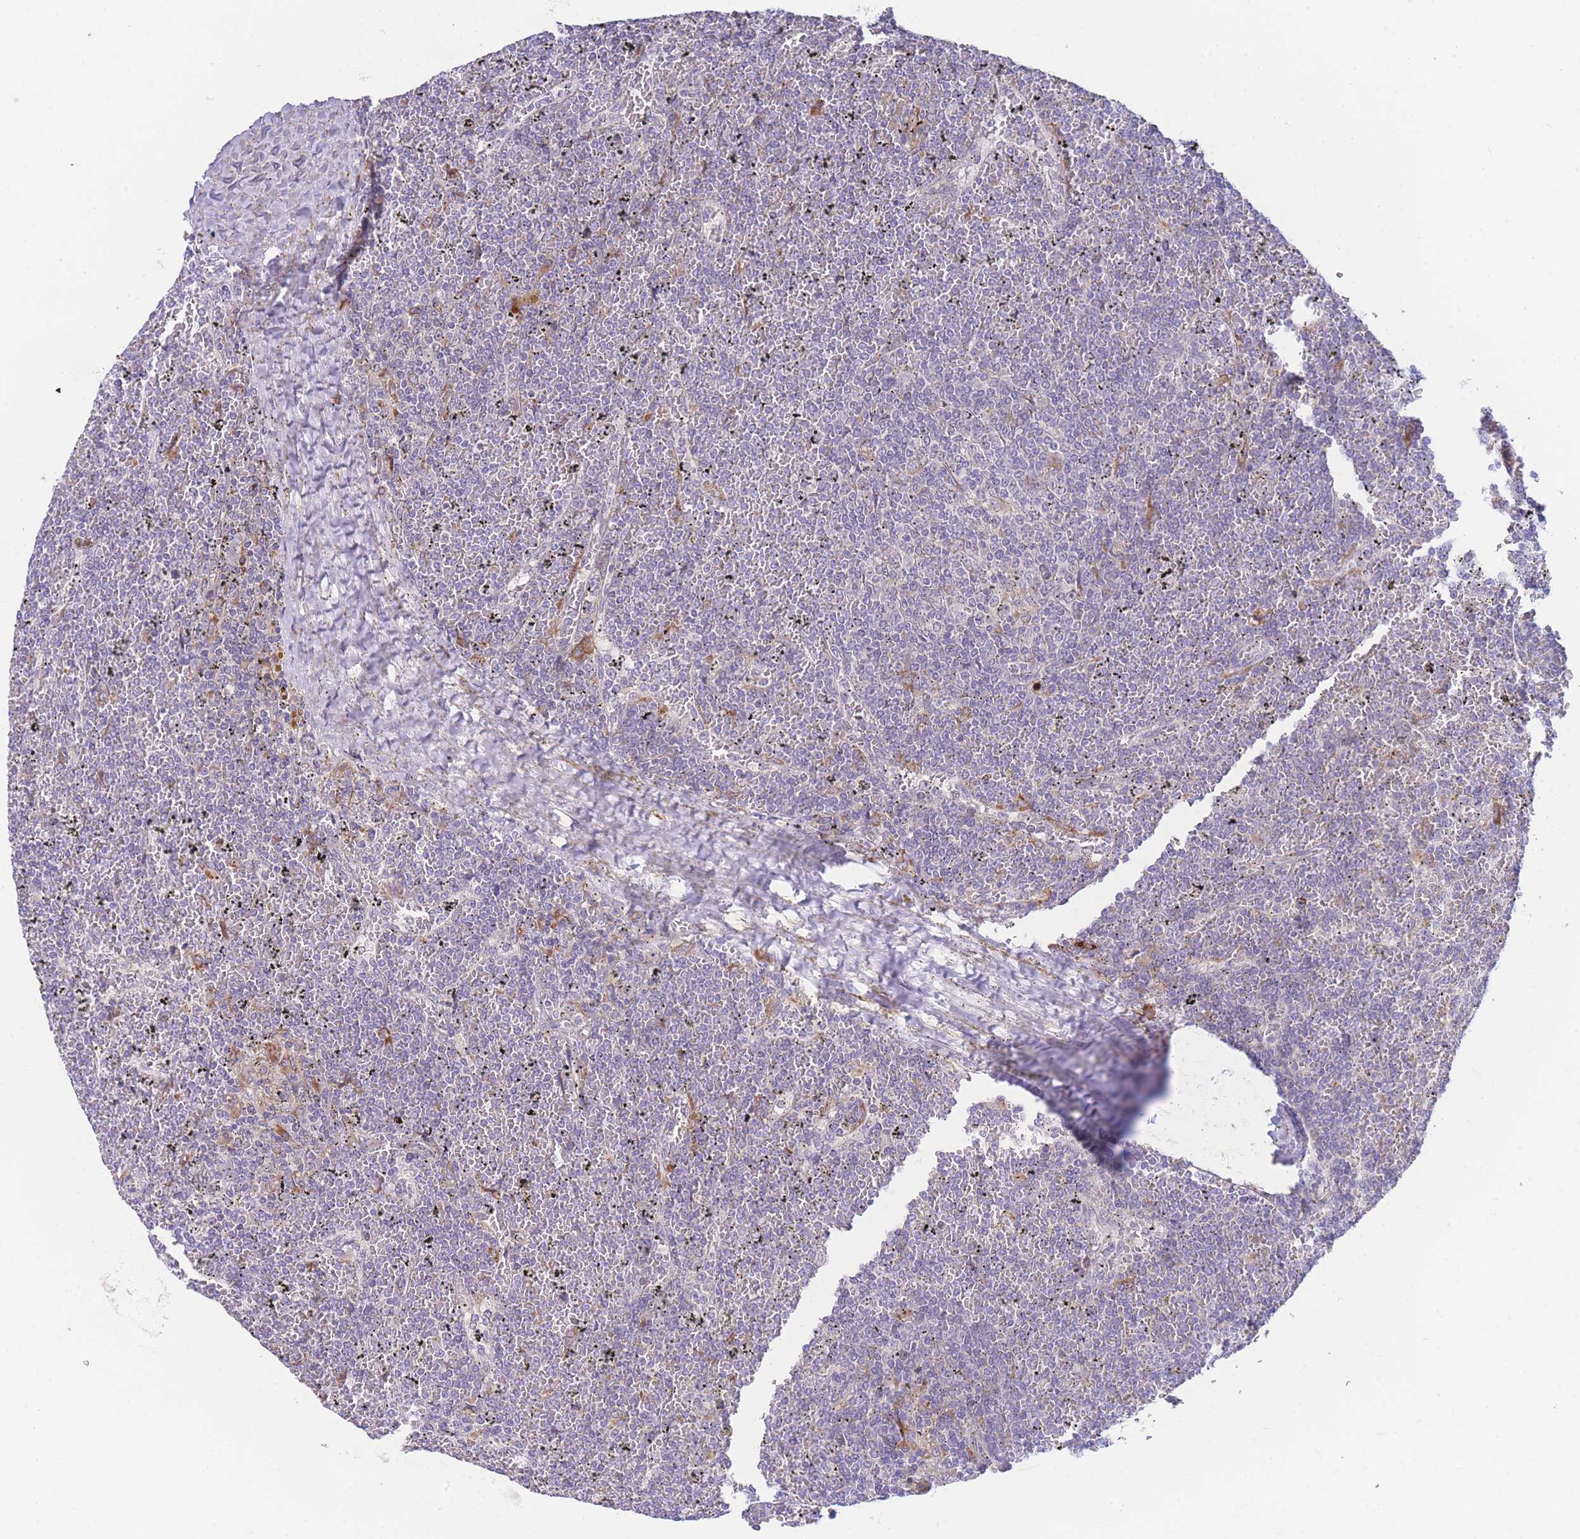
{"staining": {"intensity": "negative", "quantity": "none", "location": "none"}, "tissue": "lymphoma", "cell_type": "Tumor cells", "image_type": "cancer", "snomed": [{"axis": "morphology", "description": "Malignant lymphoma, non-Hodgkin's type, Low grade"}, {"axis": "topography", "description": "Spleen"}], "caption": "DAB (3,3'-diaminobenzidine) immunohistochemical staining of malignant lymphoma, non-Hodgkin's type (low-grade) demonstrates no significant positivity in tumor cells.", "gene": "ZNF510", "patient": {"sex": "female", "age": 19}}